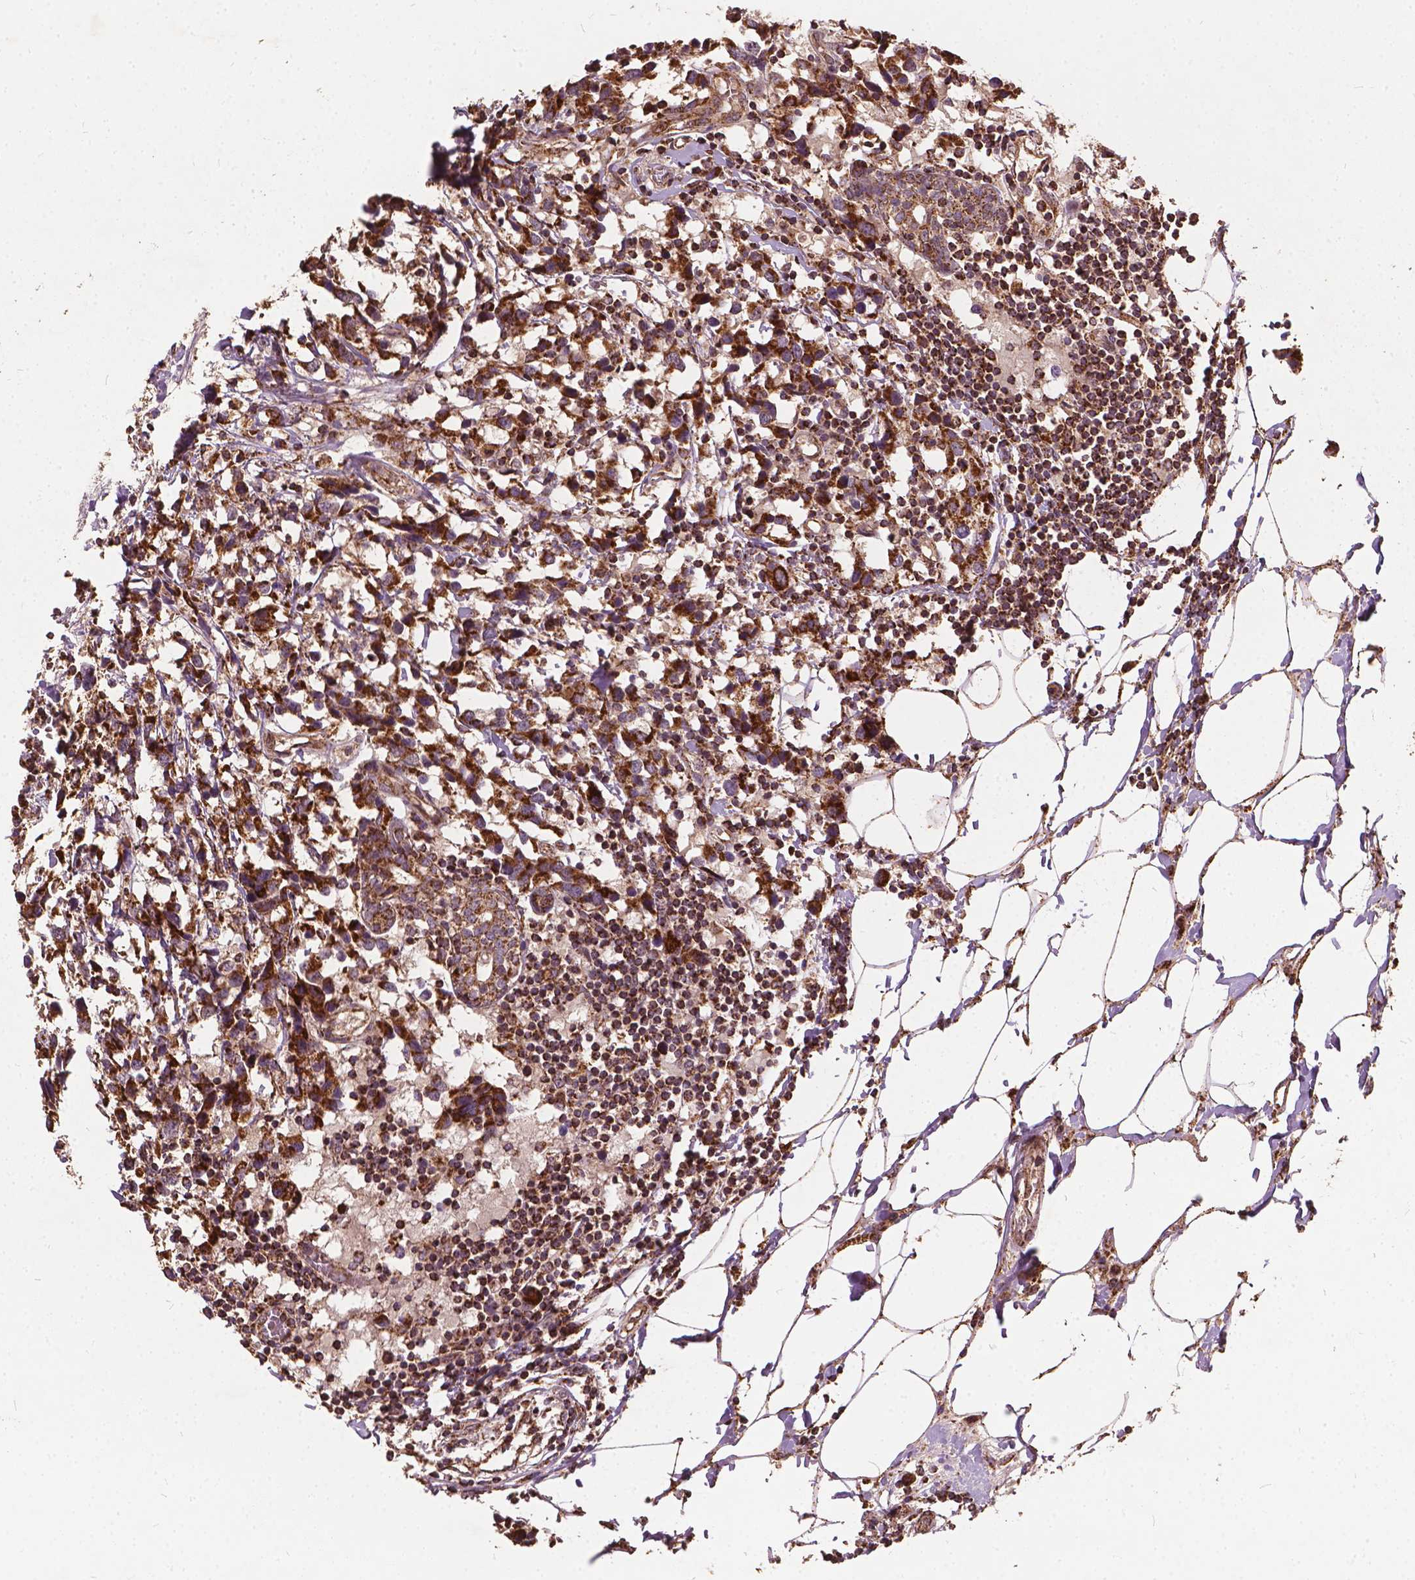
{"staining": {"intensity": "strong", "quantity": ">75%", "location": "cytoplasmic/membranous"}, "tissue": "breast cancer", "cell_type": "Tumor cells", "image_type": "cancer", "snomed": [{"axis": "morphology", "description": "Lobular carcinoma"}, {"axis": "topography", "description": "Breast"}], "caption": "High-magnification brightfield microscopy of breast cancer stained with DAB (brown) and counterstained with hematoxylin (blue). tumor cells exhibit strong cytoplasmic/membranous staining is present in approximately>75% of cells.", "gene": "UBXN2A", "patient": {"sex": "female", "age": 59}}